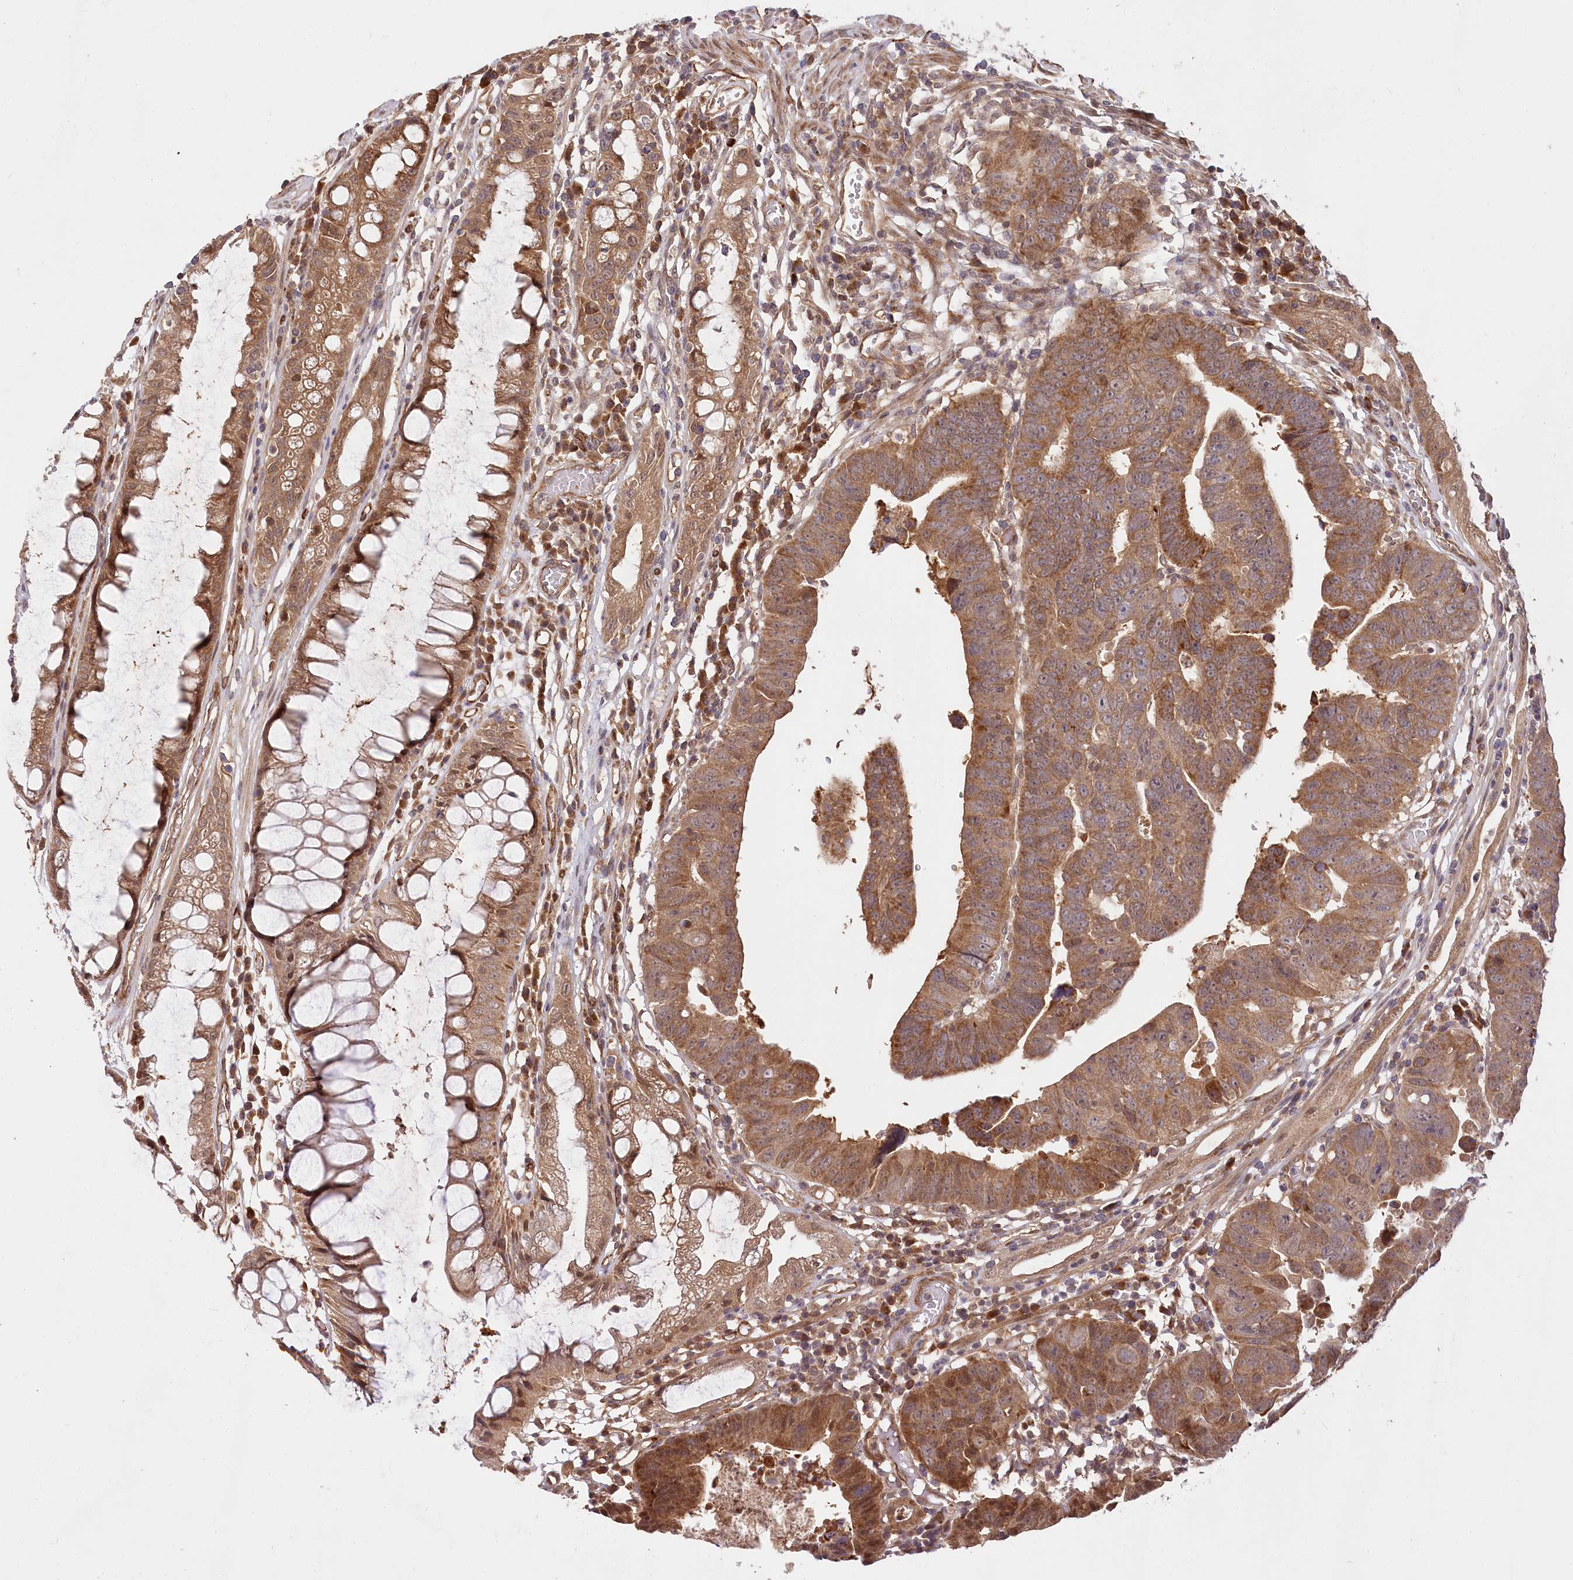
{"staining": {"intensity": "moderate", "quantity": ">75%", "location": "cytoplasmic/membranous"}, "tissue": "colorectal cancer", "cell_type": "Tumor cells", "image_type": "cancer", "snomed": [{"axis": "morphology", "description": "Adenocarcinoma, NOS"}, {"axis": "topography", "description": "Rectum"}], "caption": "Human colorectal cancer (adenocarcinoma) stained with a brown dye shows moderate cytoplasmic/membranous positive staining in about >75% of tumor cells.", "gene": "CEP70", "patient": {"sex": "female", "age": 65}}